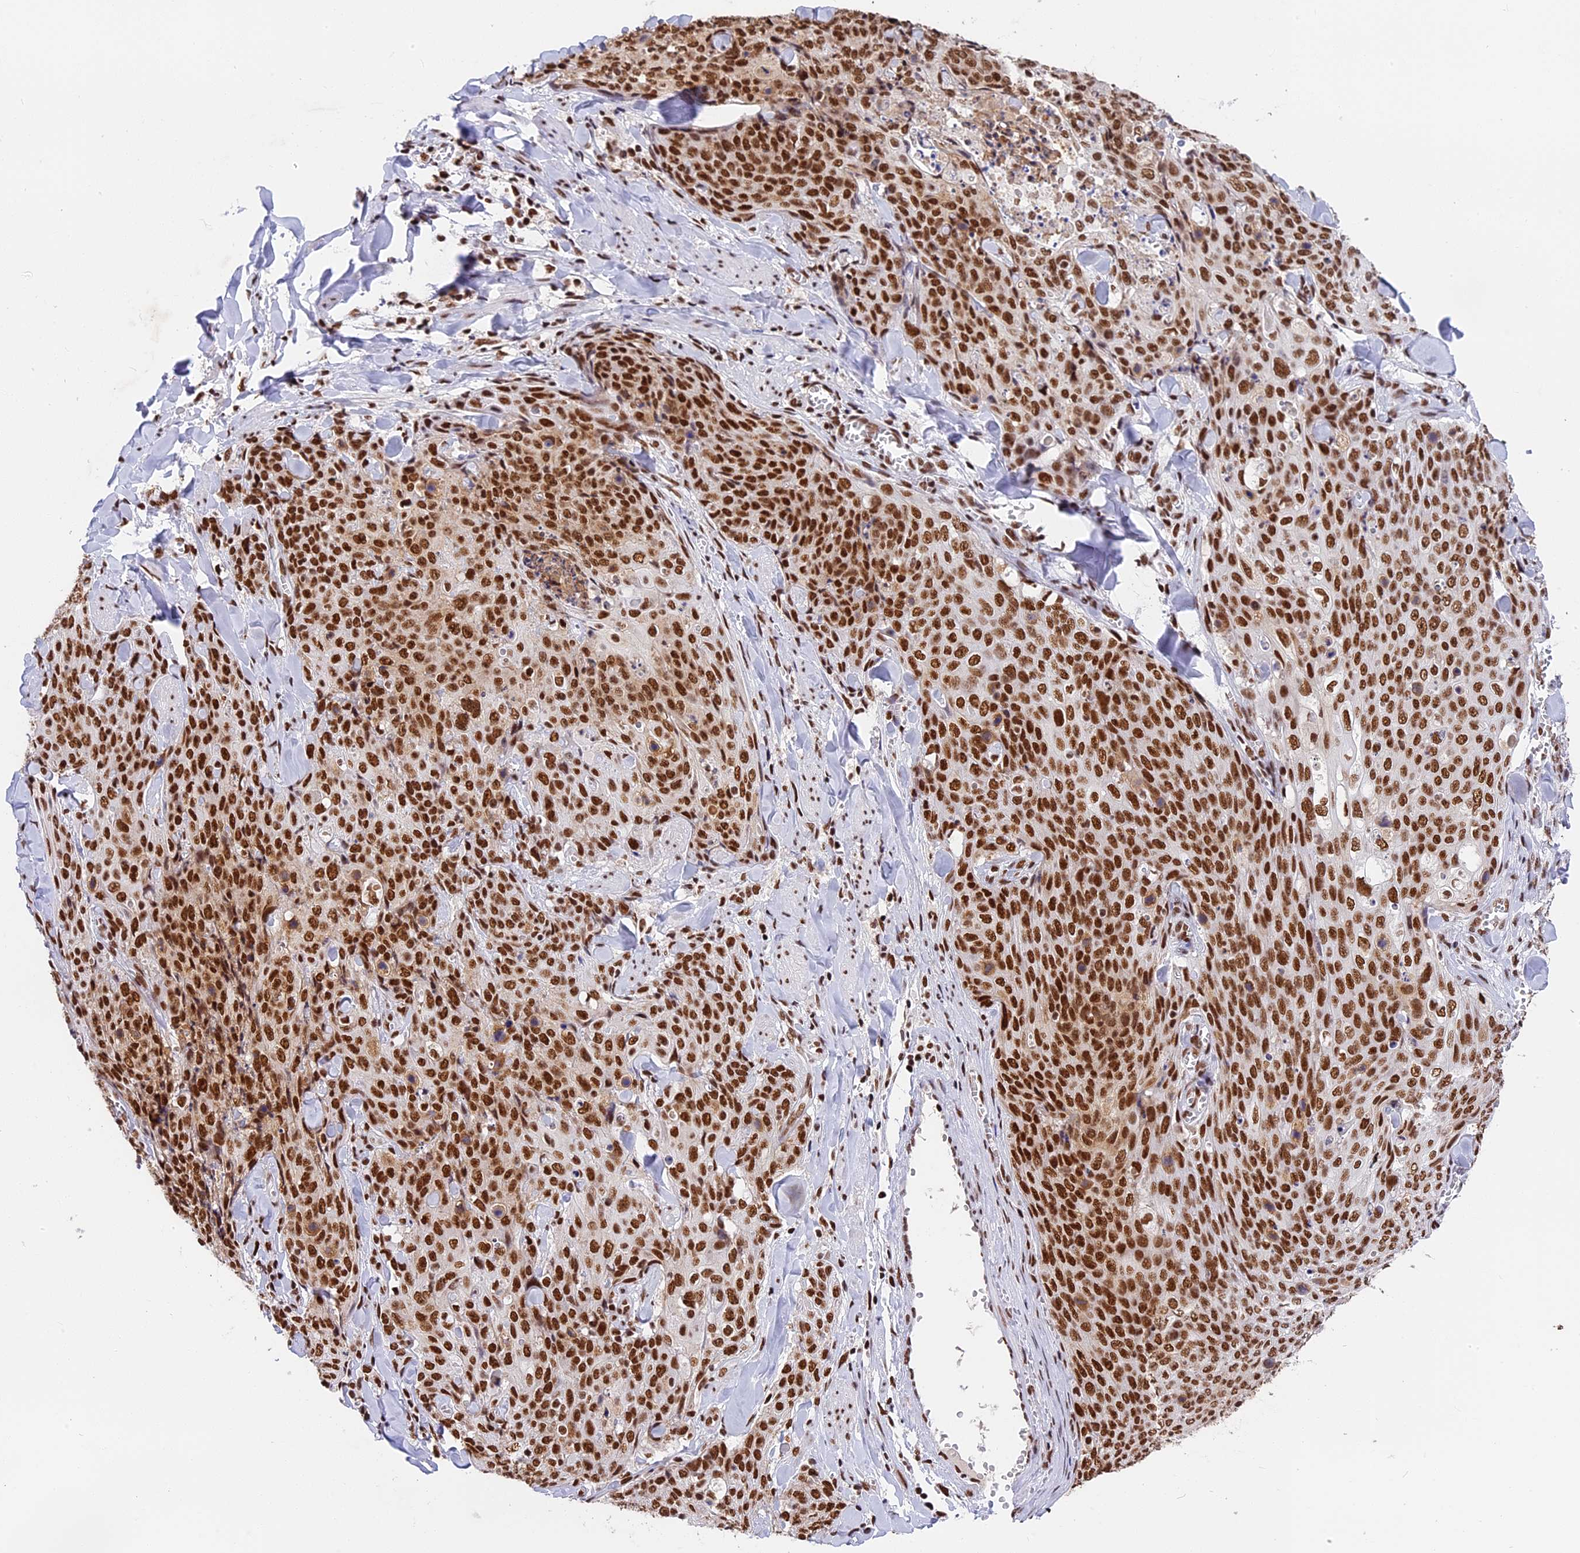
{"staining": {"intensity": "strong", "quantity": ">75%", "location": "nuclear"}, "tissue": "skin cancer", "cell_type": "Tumor cells", "image_type": "cancer", "snomed": [{"axis": "morphology", "description": "Squamous cell carcinoma, NOS"}, {"axis": "topography", "description": "Skin"}, {"axis": "topography", "description": "Vulva"}], "caption": "Approximately >75% of tumor cells in human squamous cell carcinoma (skin) display strong nuclear protein positivity as visualized by brown immunohistochemical staining.", "gene": "SBNO1", "patient": {"sex": "female", "age": 85}}